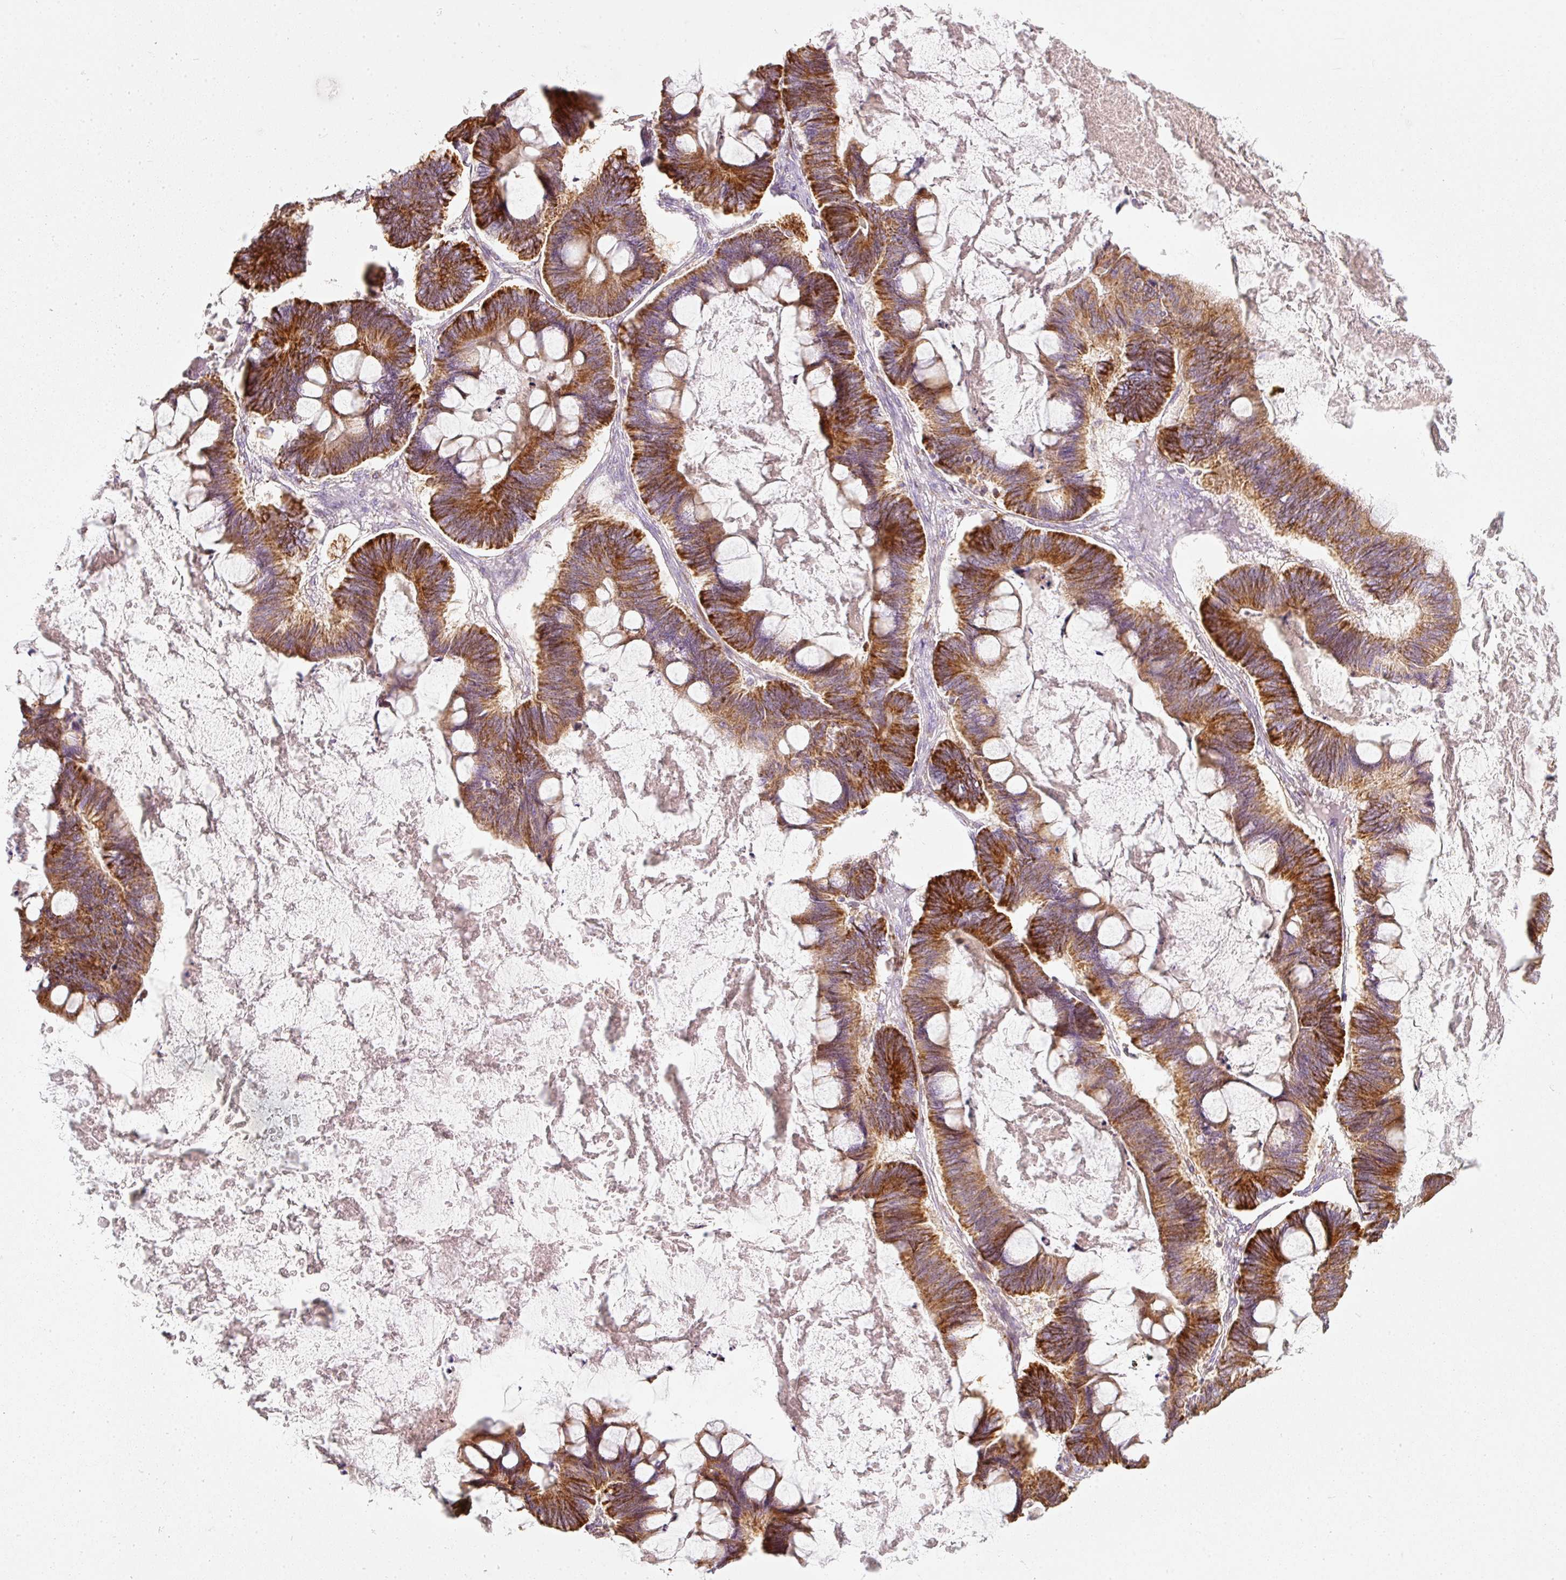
{"staining": {"intensity": "strong", "quantity": ">75%", "location": "cytoplasmic/membranous"}, "tissue": "ovarian cancer", "cell_type": "Tumor cells", "image_type": "cancer", "snomed": [{"axis": "morphology", "description": "Cystadenocarcinoma, mucinous, NOS"}, {"axis": "topography", "description": "Ovary"}], "caption": "Immunohistochemistry (IHC) of human mucinous cystadenocarcinoma (ovarian) displays high levels of strong cytoplasmic/membranous positivity in approximately >75% of tumor cells.", "gene": "DUT", "patient": {"sex": "female", "age": 61}}